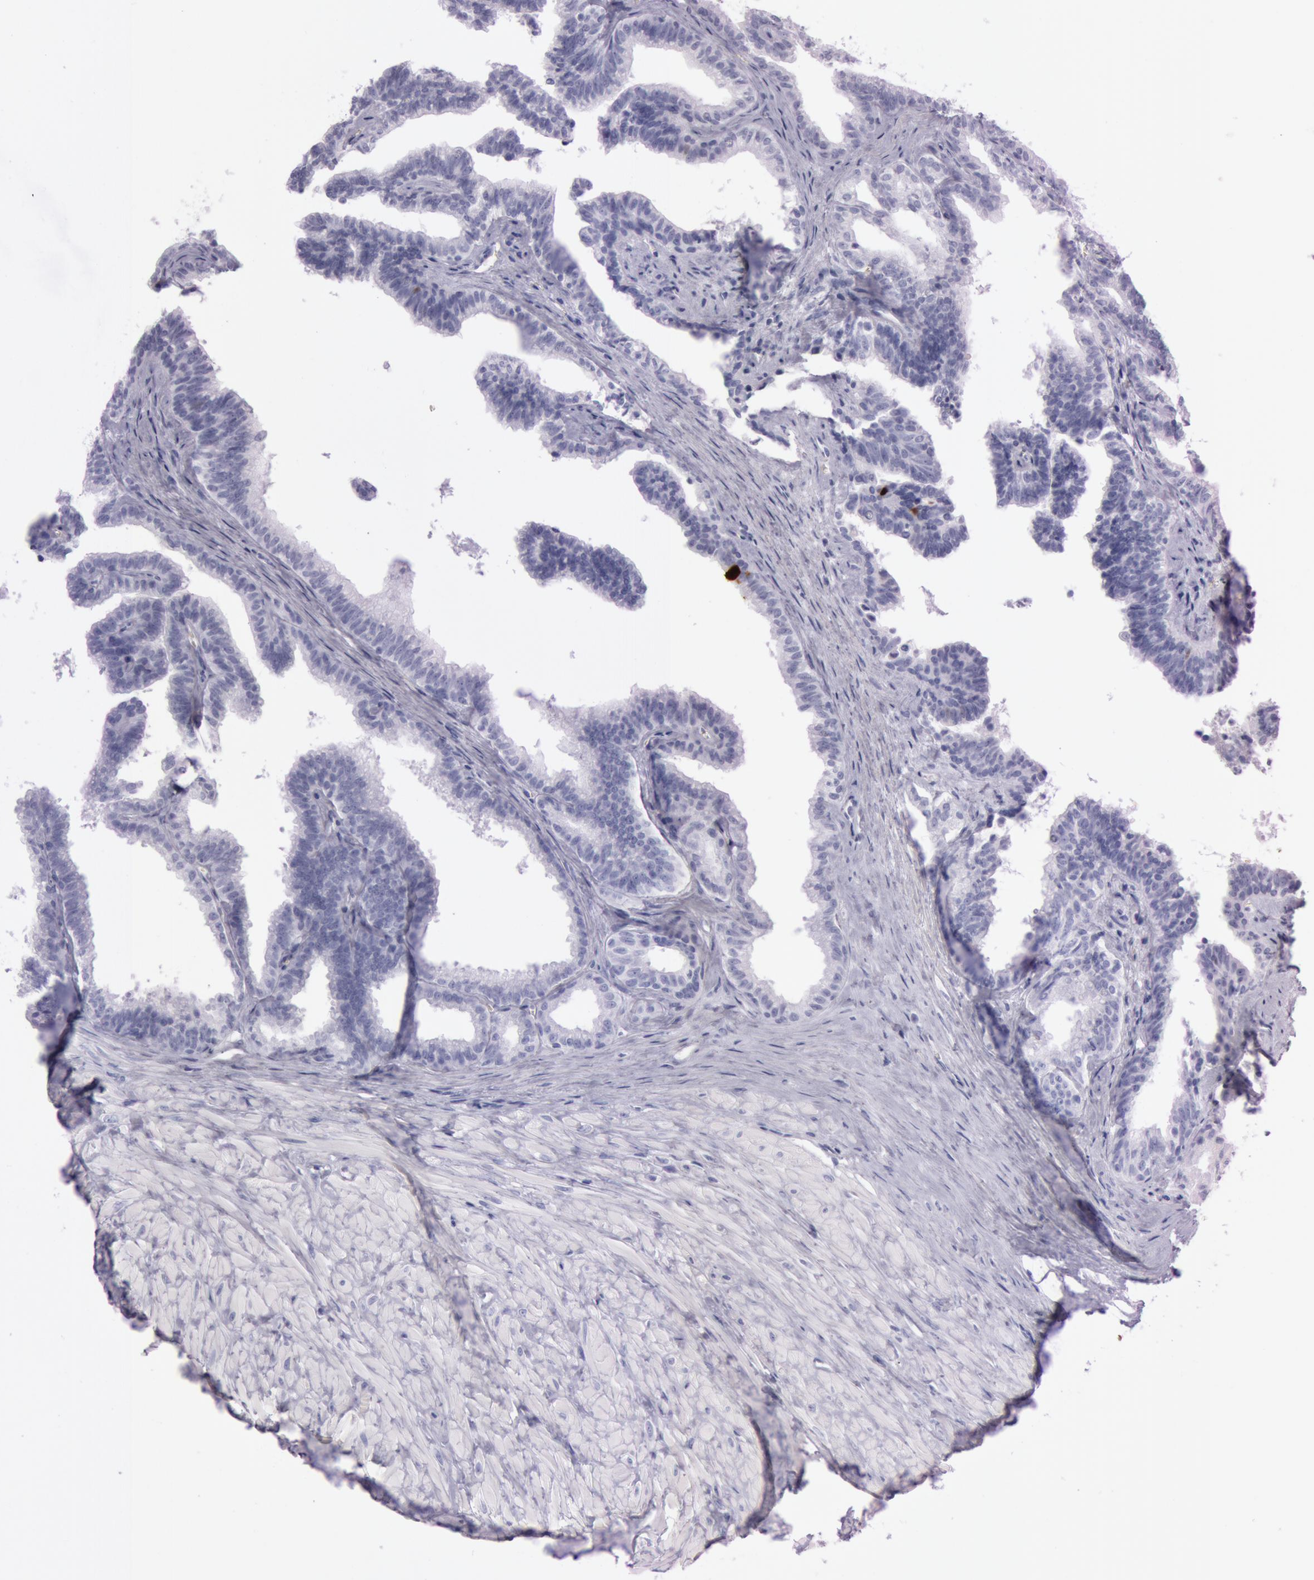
{"staining": {"intensity": "negative", "quantity": "none", "location": "none"}, "tissue": "seminal vesicle", "cell_type": "Glandular cells", "image_type": "normal", "snomed": [{"axis": "morphology", "description": "Normal tissue, NOS"}, {"axis": "topography", "description": "Seminal veicle"}], "caption": "A high-resolution histopathology image shows immunohistochemistry (IHC) staining of normal seminal vesicle, which exhibits no significant positivity in glandular cells.", "gene": "S100A7", "patient": {"sex": "male", "age": 26}}